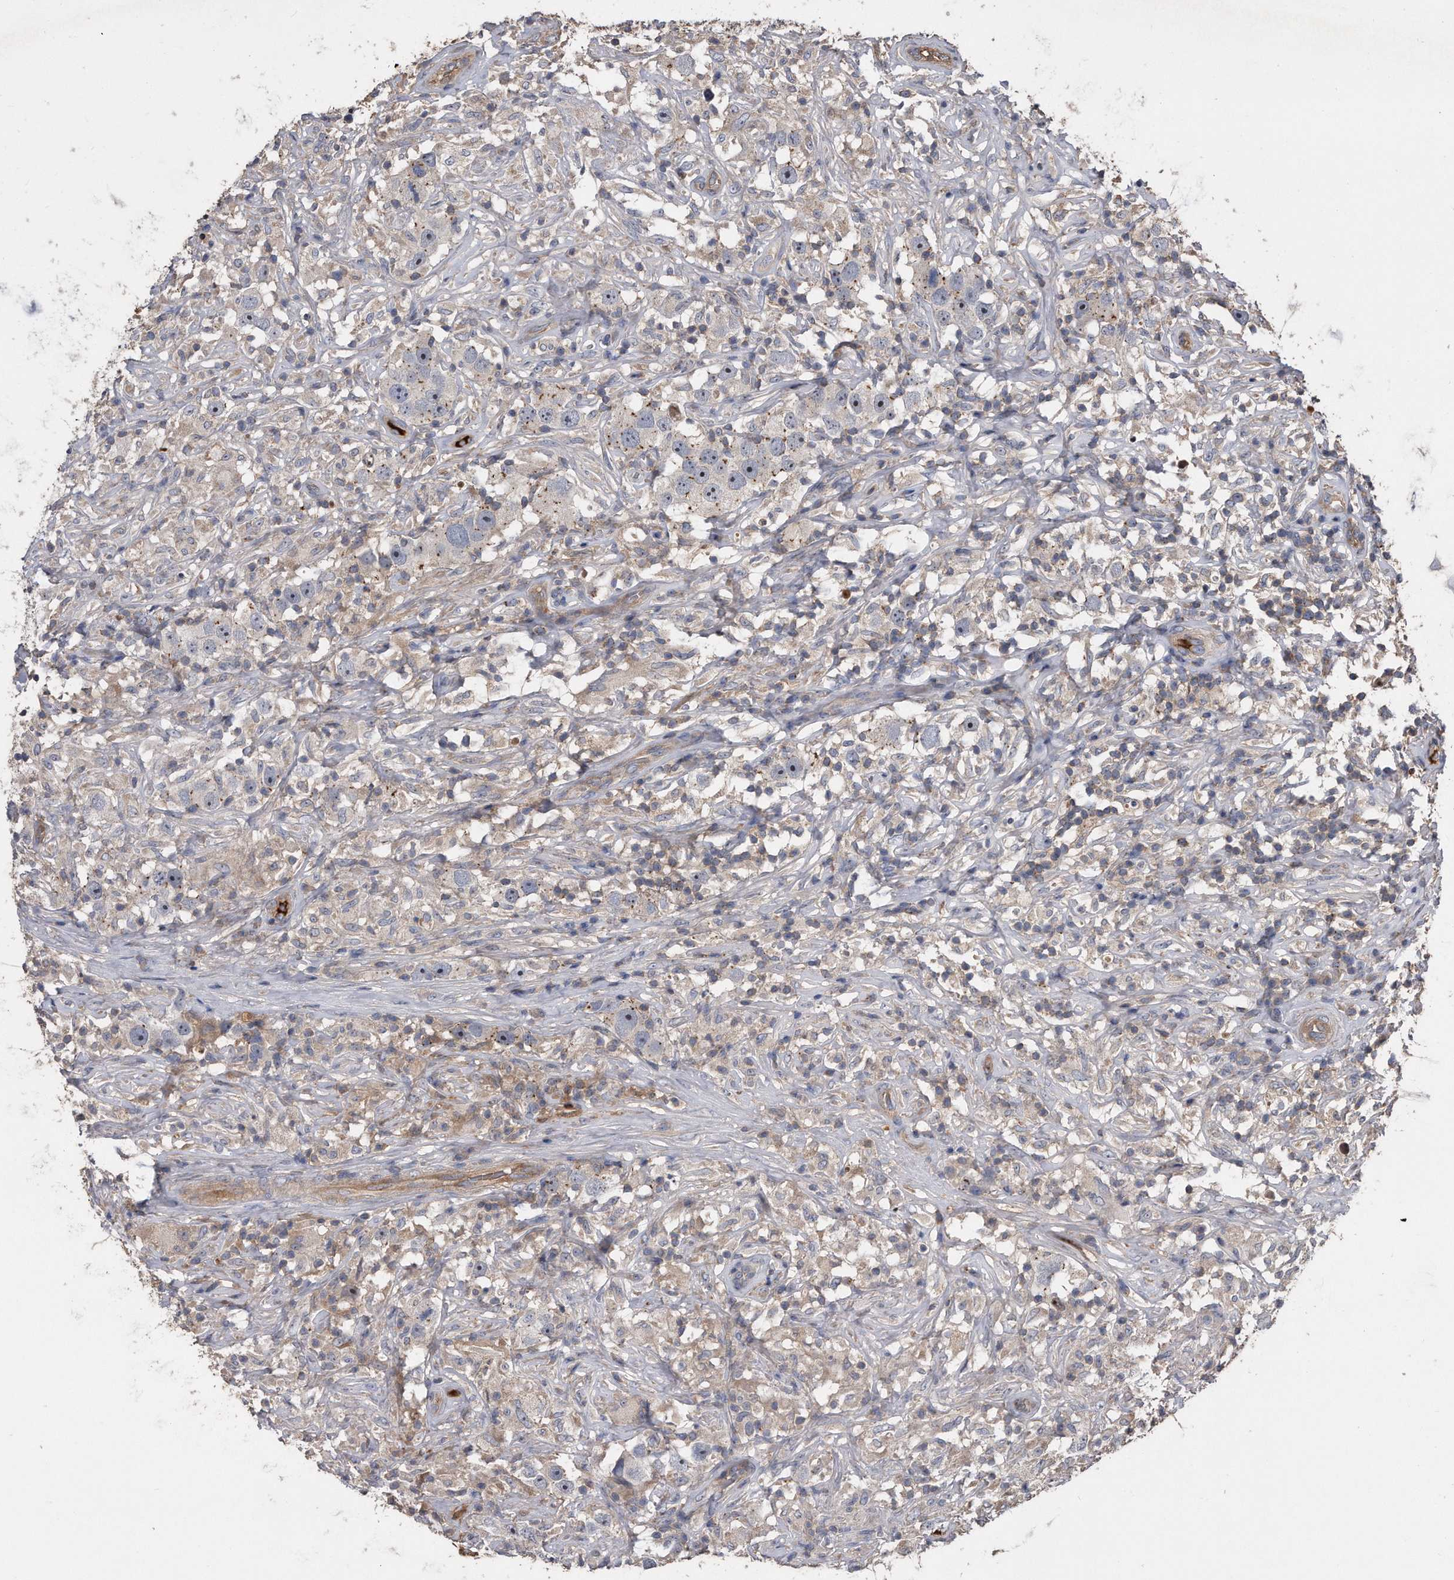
{"staining": {"intensity": "negative", "quantity": "none", "location": "none"}, "tissue": "testis cancer", "cell_type": "Tumor cells", "image_type": "cancer", "snomed": [{"axis": "morphology", "description": "Seminoma, NOS"}, {"axis": "topography", "description": "Testis"}], "caption": "Tumor cells are negative for protein expression in human testis seminoma.", "gene": "KCND3", "patient": {"sex": "male", "age": 49}}